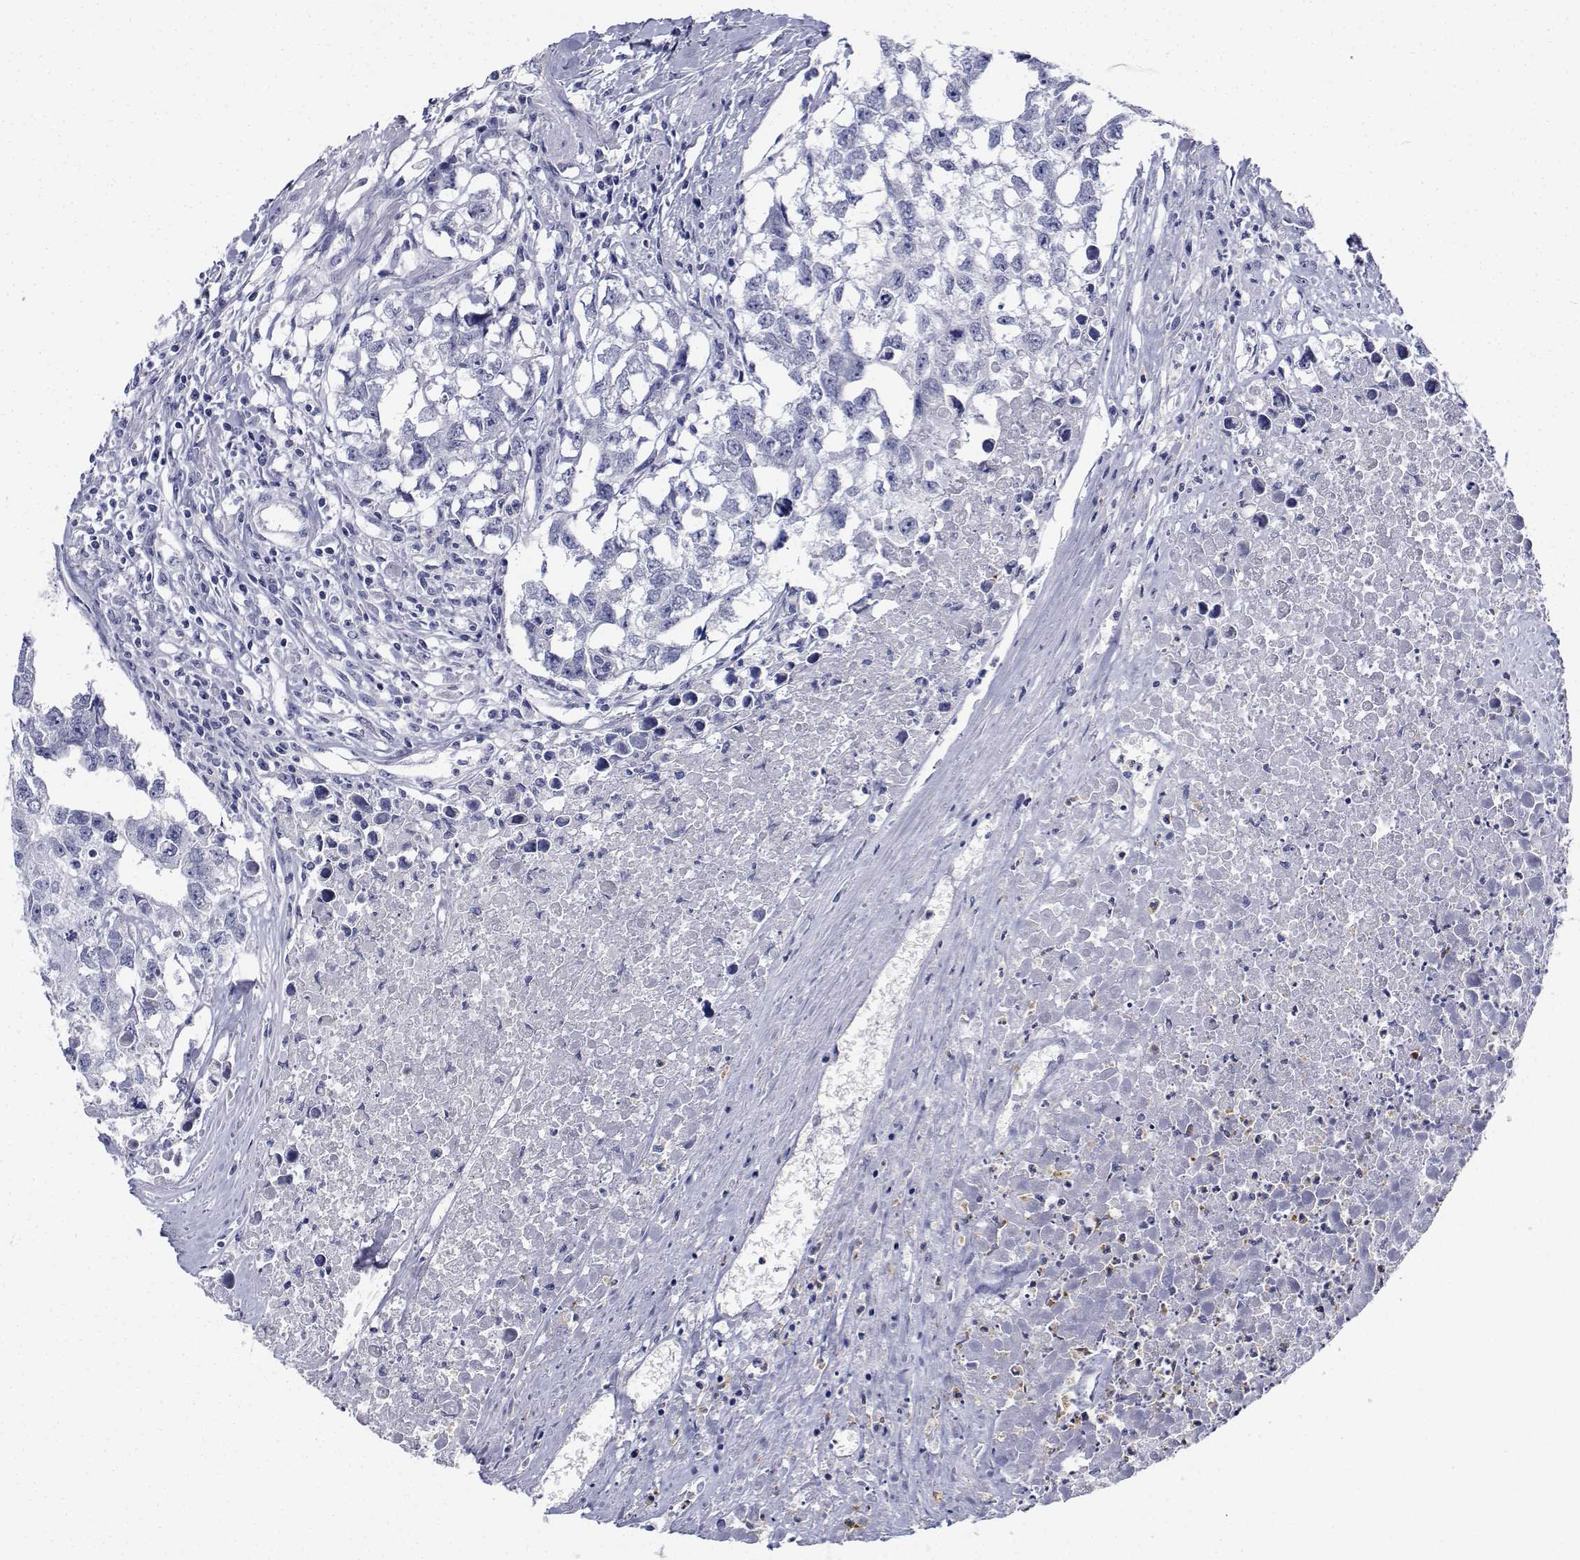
{"staining": {"intensity": "negative", "quantity": "none", "location": "none"}, "tissue": "testis cancer", "cell_type": "Tumor cells", "image_type": "cancer", "snomed": [{"axis": "morphology", "description": "Carcinoma, Embryonal, NOS"}, {"axis": "morphology", "description": "Teratoma, malignant, NOS"}, {"axis": "topography", "description": "Testis"}], "caption": "Immunohistochemical staining of testis cancer (teratoma (malignant)) exhibits no significant expression in tumor cells.", "gene": "PLXNA4", "patient": {"sex": "male", "age": 44}}